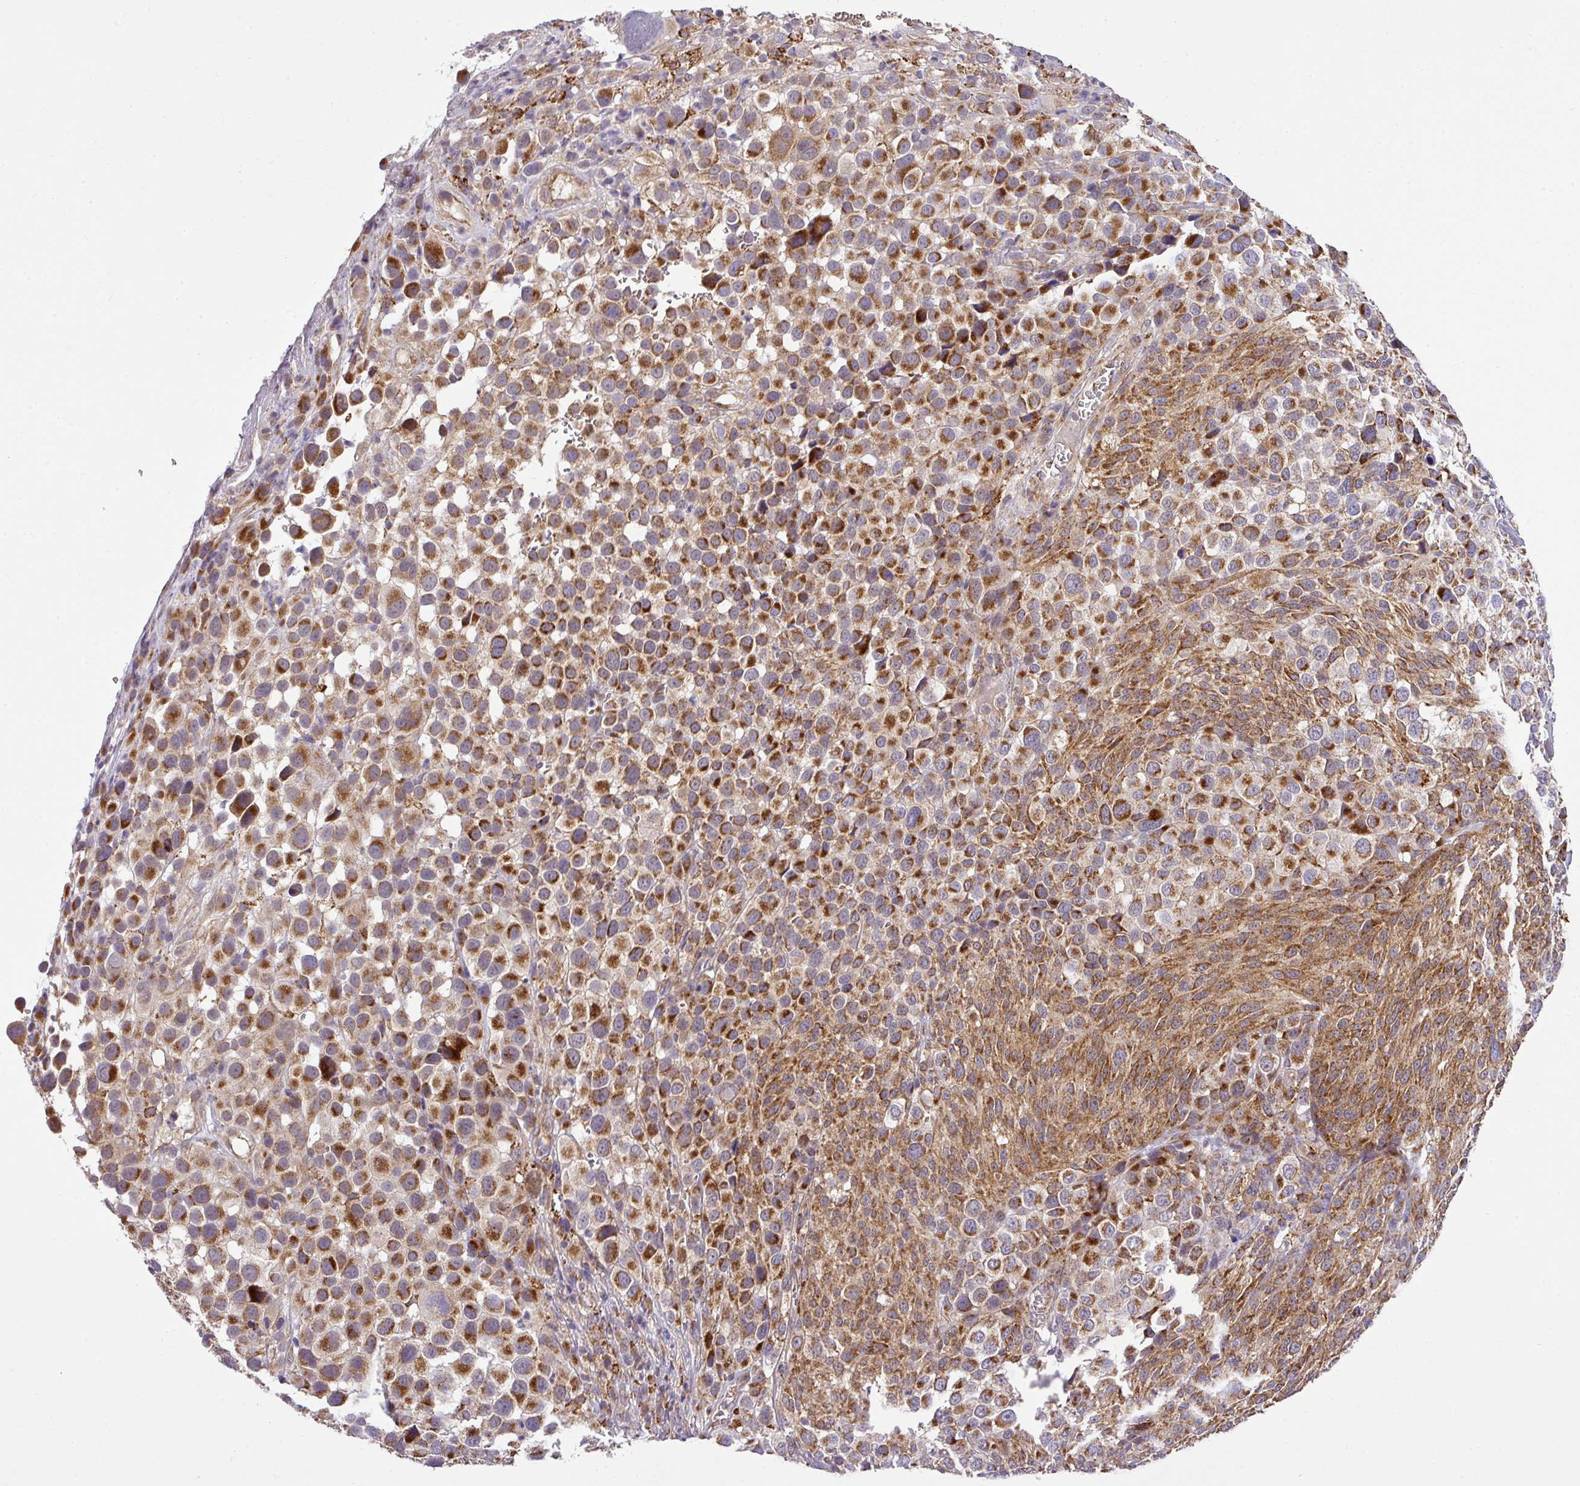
{"staining": {"intensity": "strong", "quantity": ">75%", "location": "cytoplasmic/membranous"}, "tissue": "melanoma", "cell_type": "Tumor cells", "image_type": "cancer", "snomed": [{"axis": "morphology", "description": "Malignant melanoma, NOS"}, {"axis": "topography", "description": "Skin of trunk"}], "caption": "Immunohistochemical staining of human malignant melanoma demonstrates high levels of strong cytoplasmic/membranous protein expression in about >75% of tumor cells.", "gene": "ZNF513", "patient": {"sex": "male", "age": 71}}